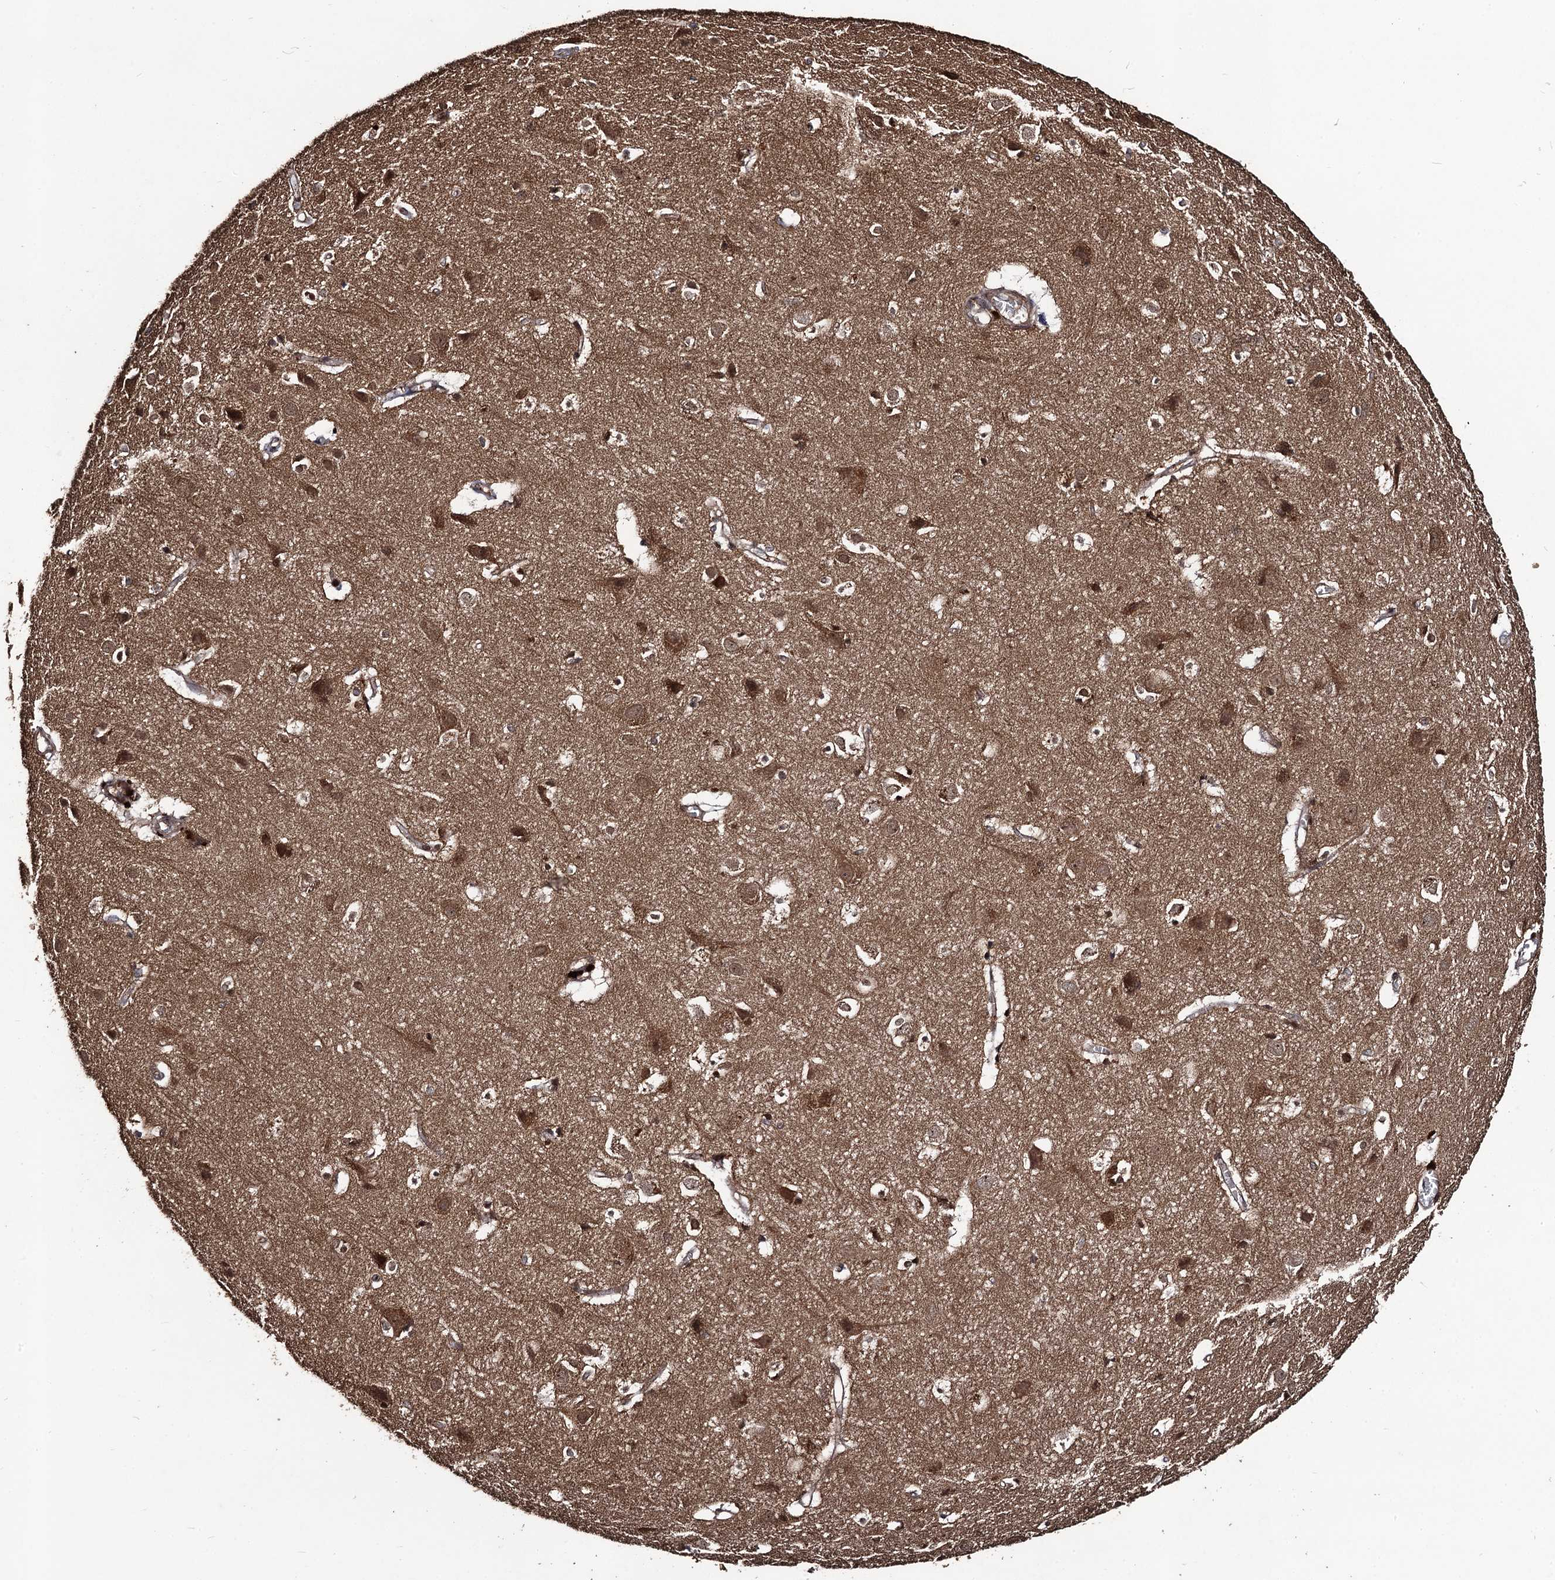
{"staining": {"intensity": "moderate", "quantity": ">75%", "location": "cytoplasmic/membranous"}, "tissue": "cerebral cortex", "cell_type": "Endothelial cells", "image_type": "normal", "snomed": [{"axis": "morphology", "description": "Normal tissue, NOS"}, {"axis": "topography", "description": "Cerebral cortex"}], "caption": "Immunohistochemical staining of normal cerebral cortex shows moderate cytoplasmic/membranous protein staining in approximately >75% of endothelial cells.", "gene": "KXD1", "patient": {"sex": "male", "age": 54}}